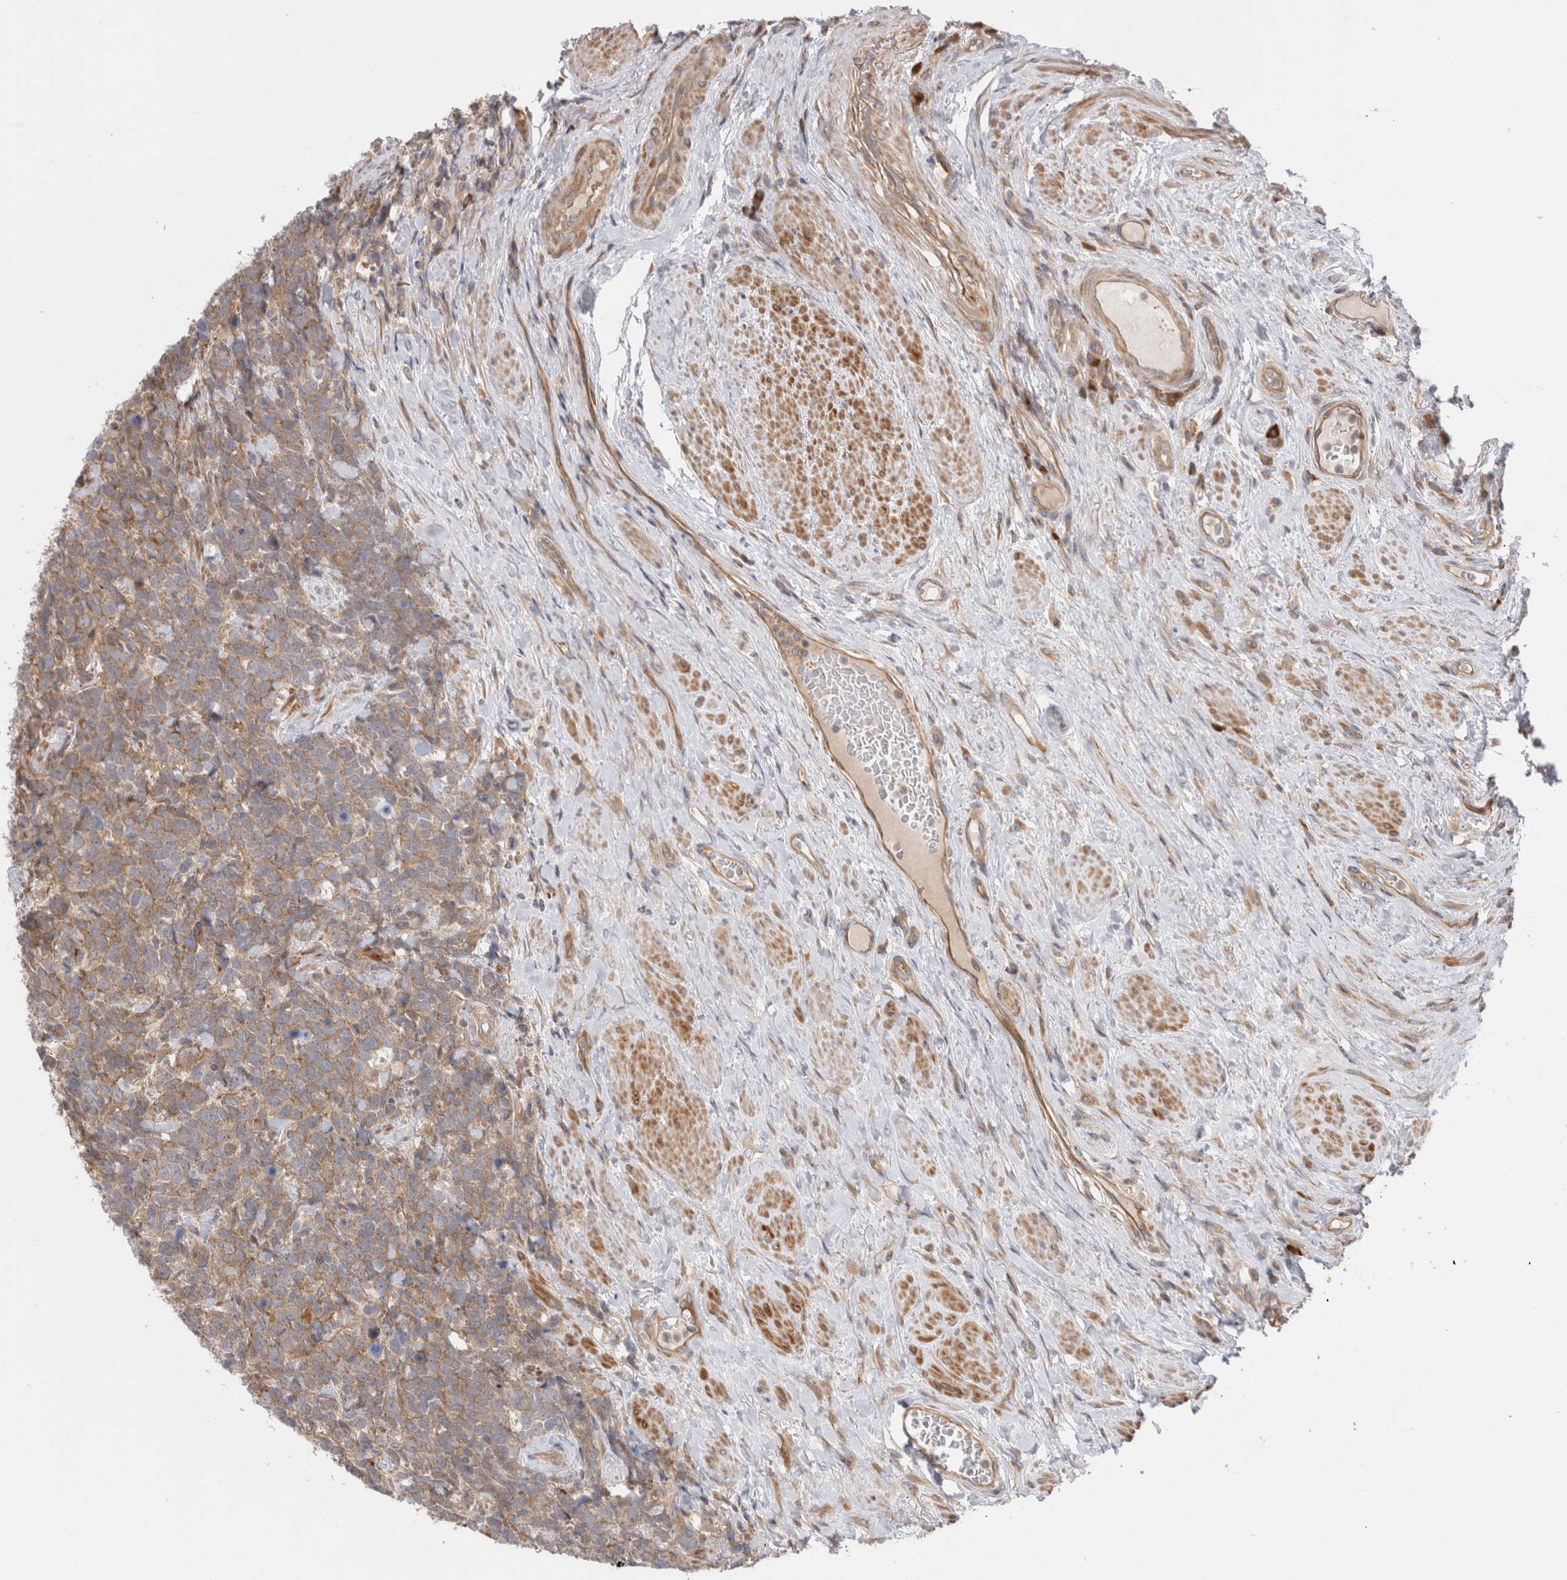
{"staining": {"intensity": "moderate", "quantity": ">75%", "location": "cytoplasmic/membranous"}, "tissue": "urothelial cancer", "cell_type": "Tumor cells", "image_type": "cancer", "snomed": [{"axis": "morphology", "description": "Urothelial carcinoma, High grade"}, {"axis": "topography", "description": "Urinary bladder"}], "caption": "High-magnification brightfield microscopy of high-grade urothelial carcinoma stained with DAB (brown) and counterstained with hematoxylin (blue). tumor cells exhibit moderate cytoplasmic/membranous positivity is present in about>75% of cells. The protein is stained brown, and the nuclei are stained in blue (DAB (3,3'-diaminobenzidine) IHC with brightfield microscopy, high magnification).", "gene": "PDCD10", "patient": {"sex": "female", "age": 82}}